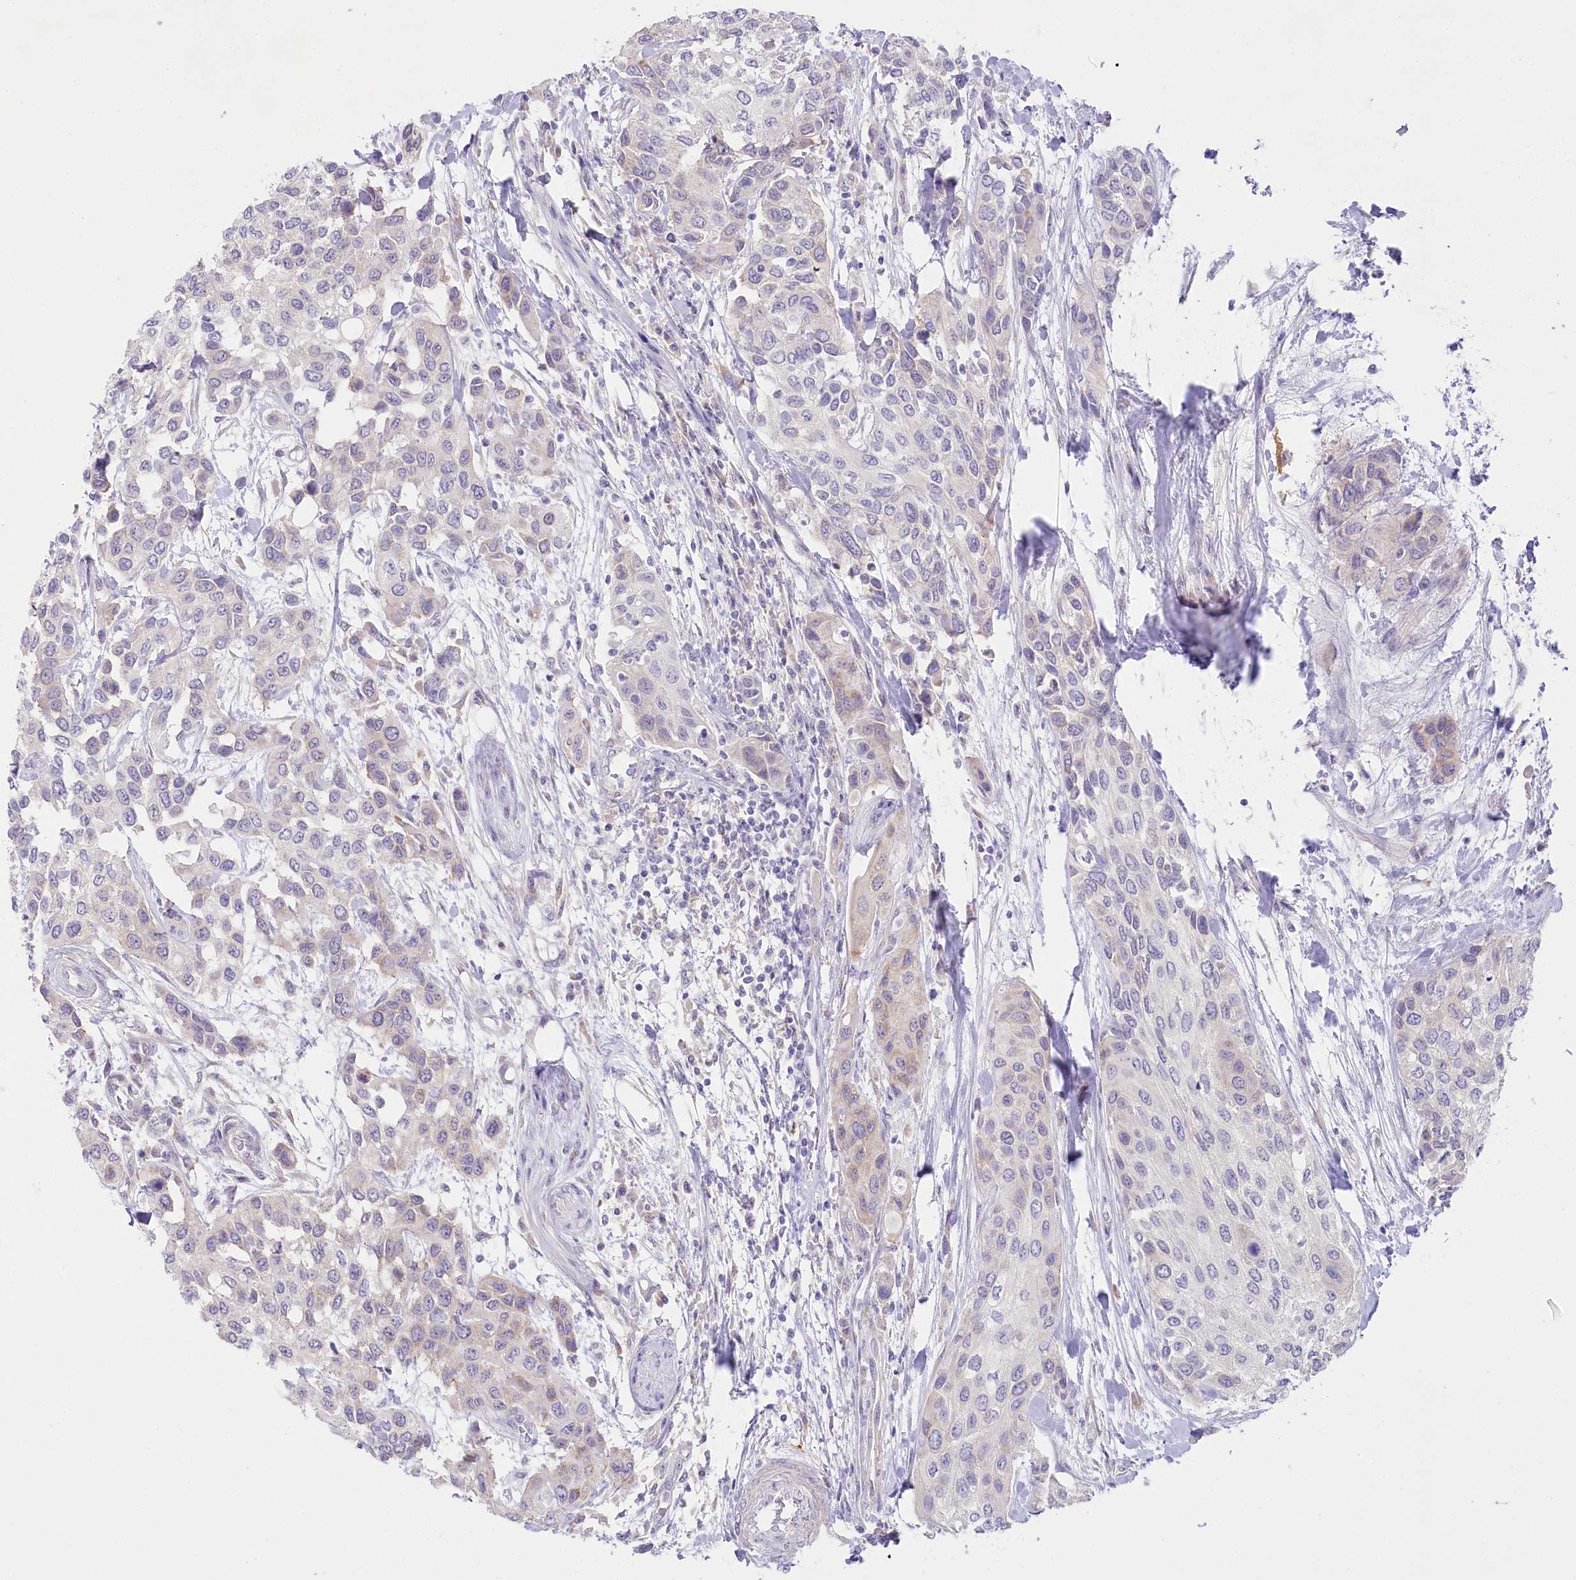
{"staining": {"intensity": "negative", "quantity": "none", "location": "none"}, "tissue": "urothelial cancer", "cell_type": "Tumor cells", "image_type": "cancer", "snomed": [{"axis": "morphology", "description": "Normal tissue, NOS"}, {"axis": "morphology", "description": "Urothelial carcinoma, High grade"}, {"axis": "topography", "description": "Vascular tissue"}, {"axis": "topography", "description": "Urinary bladder"}], "caption": "There is no significant staining in tumor cells of urothelial cancer. (IHC, brightfield microscopy, high magnification).", "gene": "MYOZ1", "patient": {"sex": "female", "age": 56}}